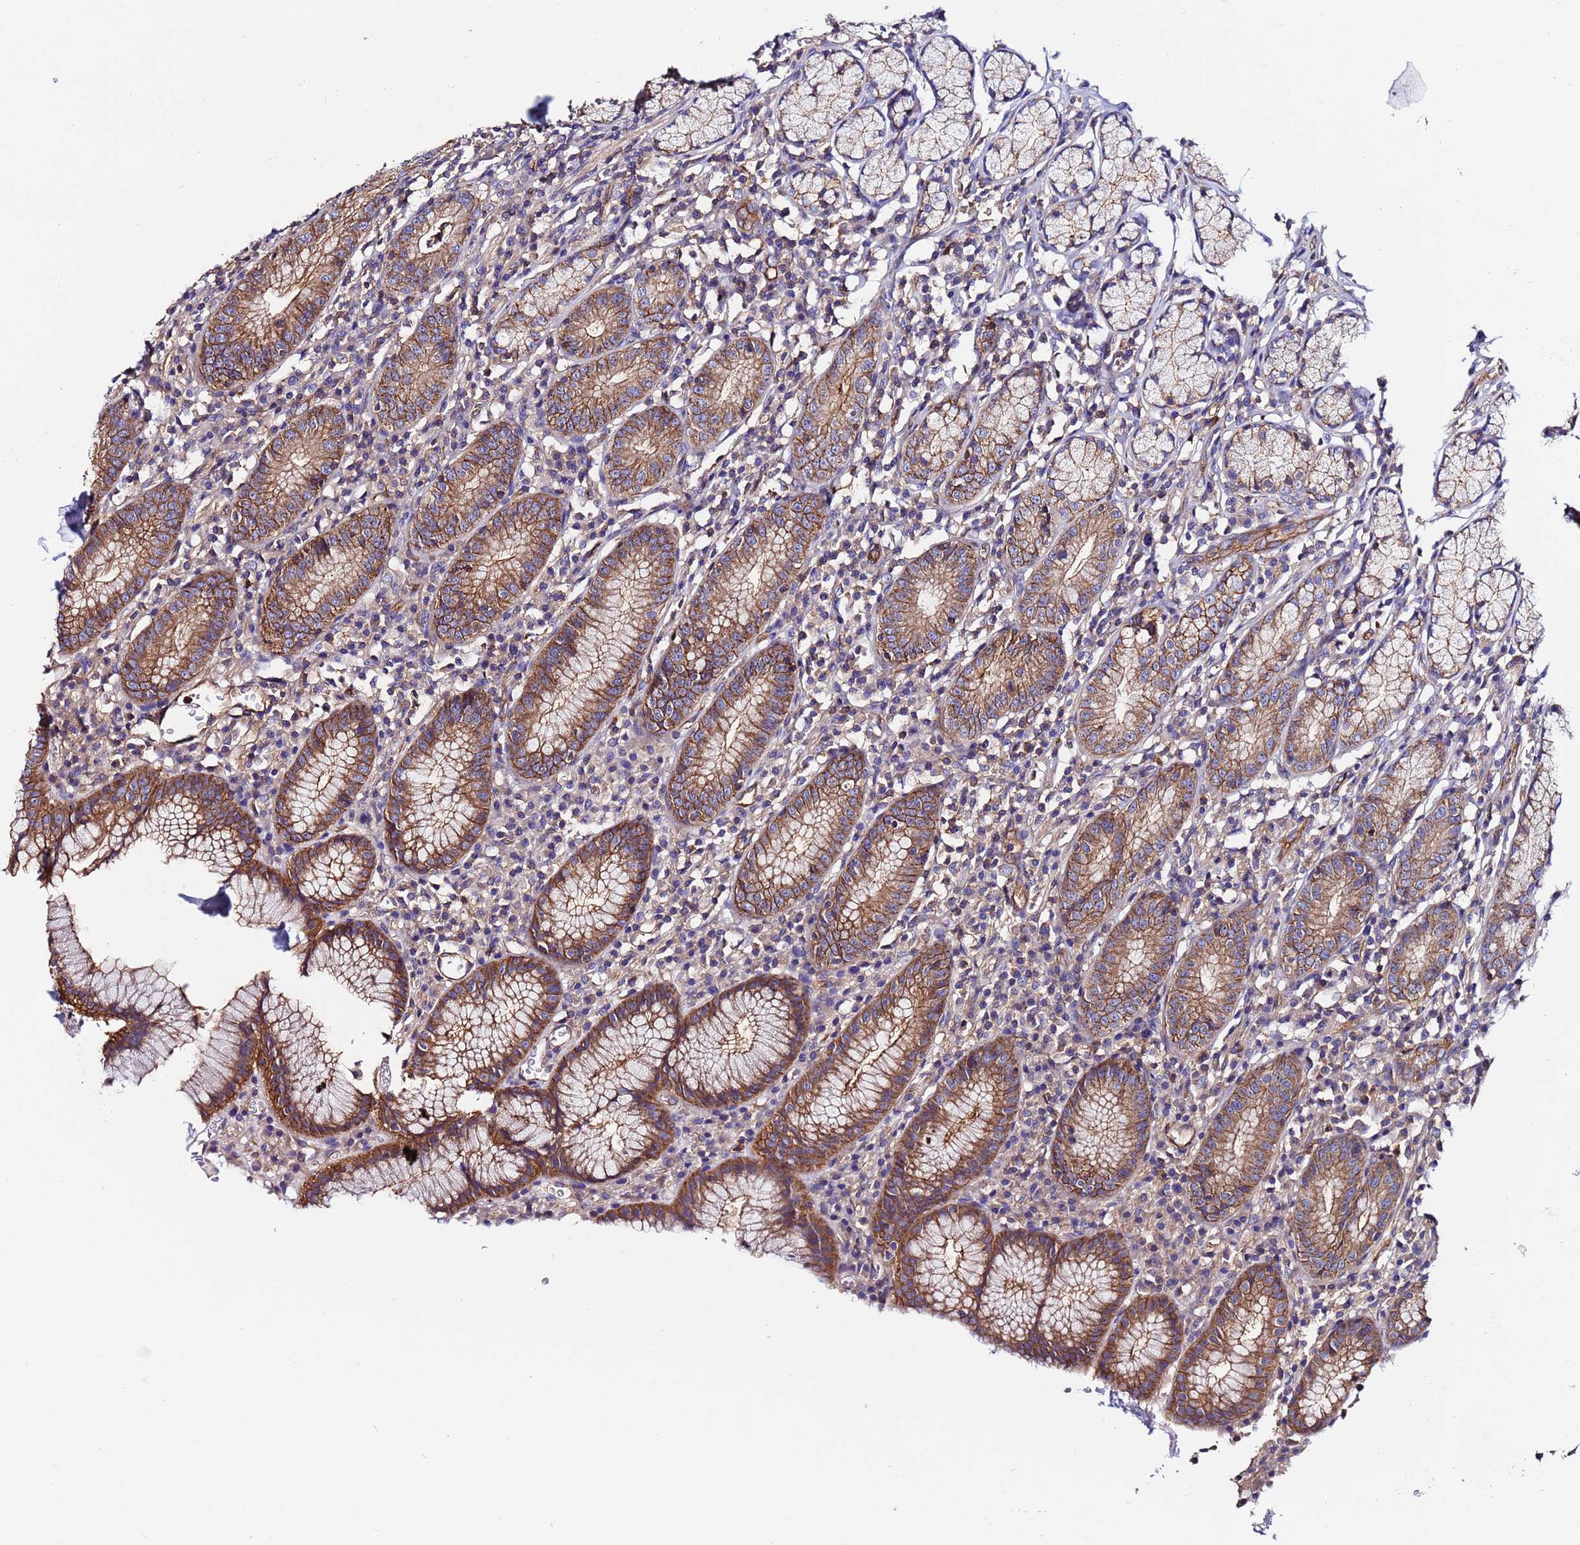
{"staining": {"intensity": "moderate", "quantity": ">75%", "location": "cytoplasmic/membranous"}, "tissue": "stomach", "cell_type": "Glandular cells", "image_type": "normal", "snomed": [{"axis": "morphology", "description": "Normal tissue, NOS"}, {"axis": "topography", "description": "Stomach"}], "caption": "A high-resolution photomicrograph shows immunohistochemistry staining of normal stomach, which shows moderate cytoplasmic/membranous positivity in approximately >75% of glandular cells.", "gene": "POTEE", "patient": {"sex": "male", "age": 55}}